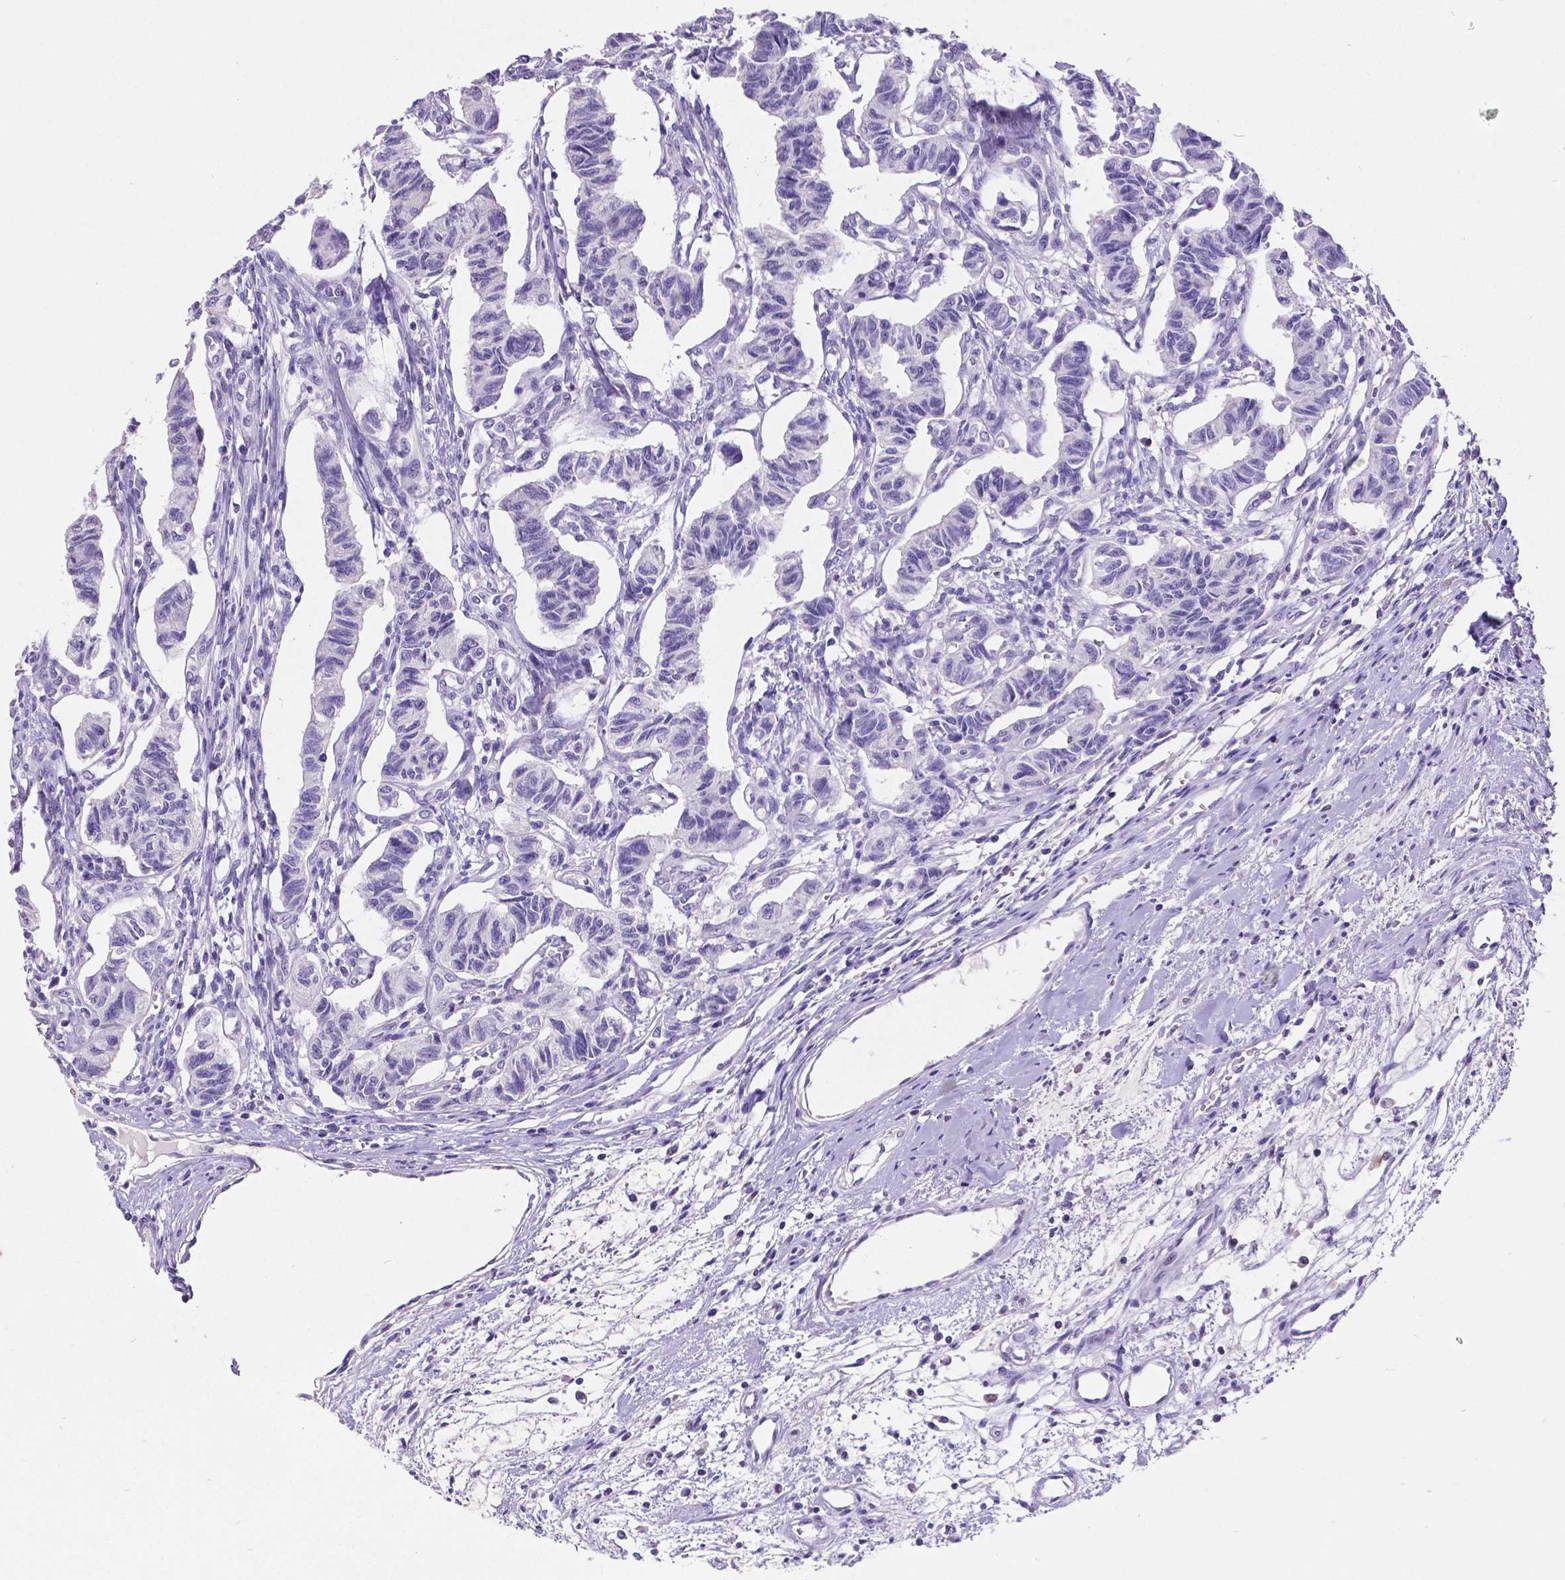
{"staining": {"intensity": "negative", "quantity": "none", "location": "none"}, "tissue": "carcinoid", "cell_type": "Tumor cells", "image_type": "cancer", "snomed": [{"axis": "morphology", "description": "Carcinoid, malignant, NOS"}, {"axis": "topography", "description": "Kidney"}], "caption": "Photomicrograph shows no significant protein positivity in tumor cells of carcinoid (malignant).", "gene": "SATB2", "patient": {"sex": "female", "age": 41}}